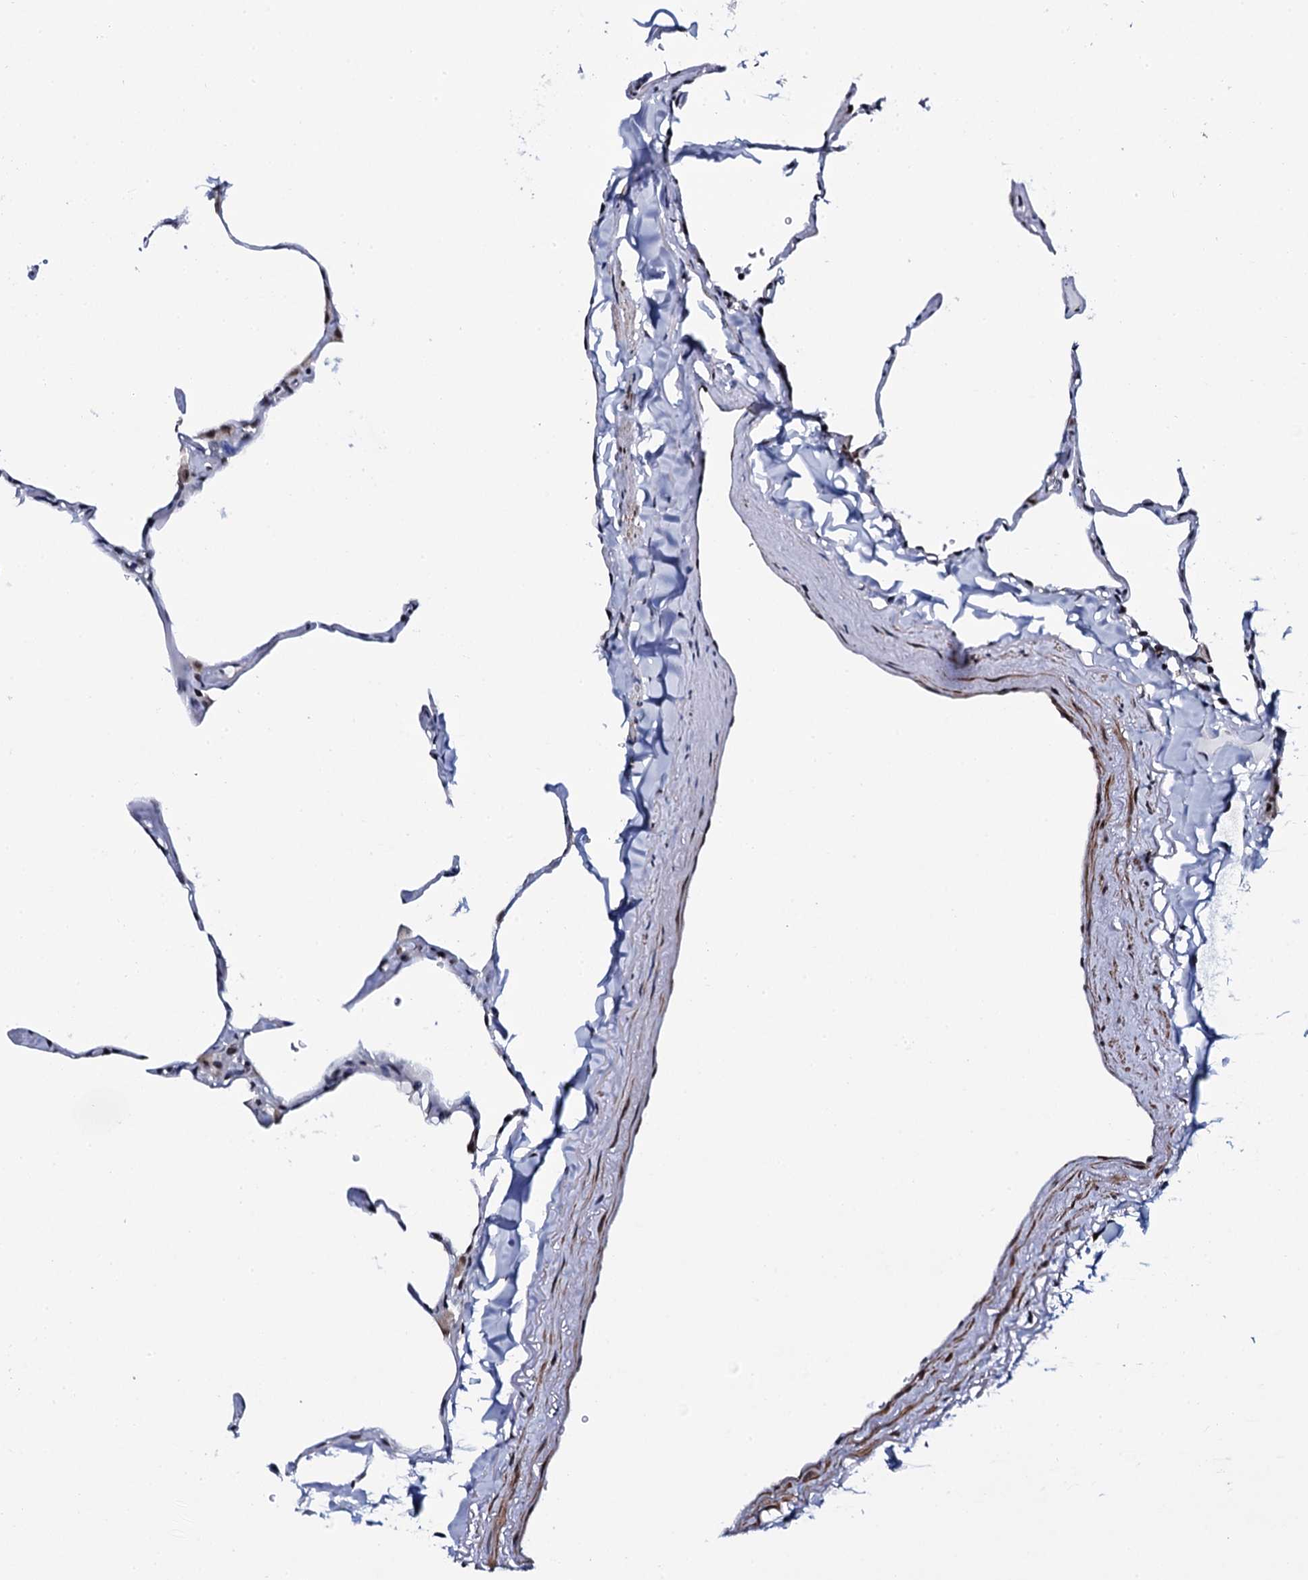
{"staining": {"intensity": "weak", "quantity": "<25%", "location": "nuclear"}, "tissue": "lung", "cell_type": "Alveolar cells", "image_type": "normal", "snomed": [{"axis": "morphology", "description": "Normal tissue, NOS"}, {"axis": "topography", "description": "Lung"}], "caption": "A histopathology image of lung stained for a protein demonstrates no brown staining in alveolar cells.", "gene": "CWC15", "patient": {"sex": "male", "age": 65}}